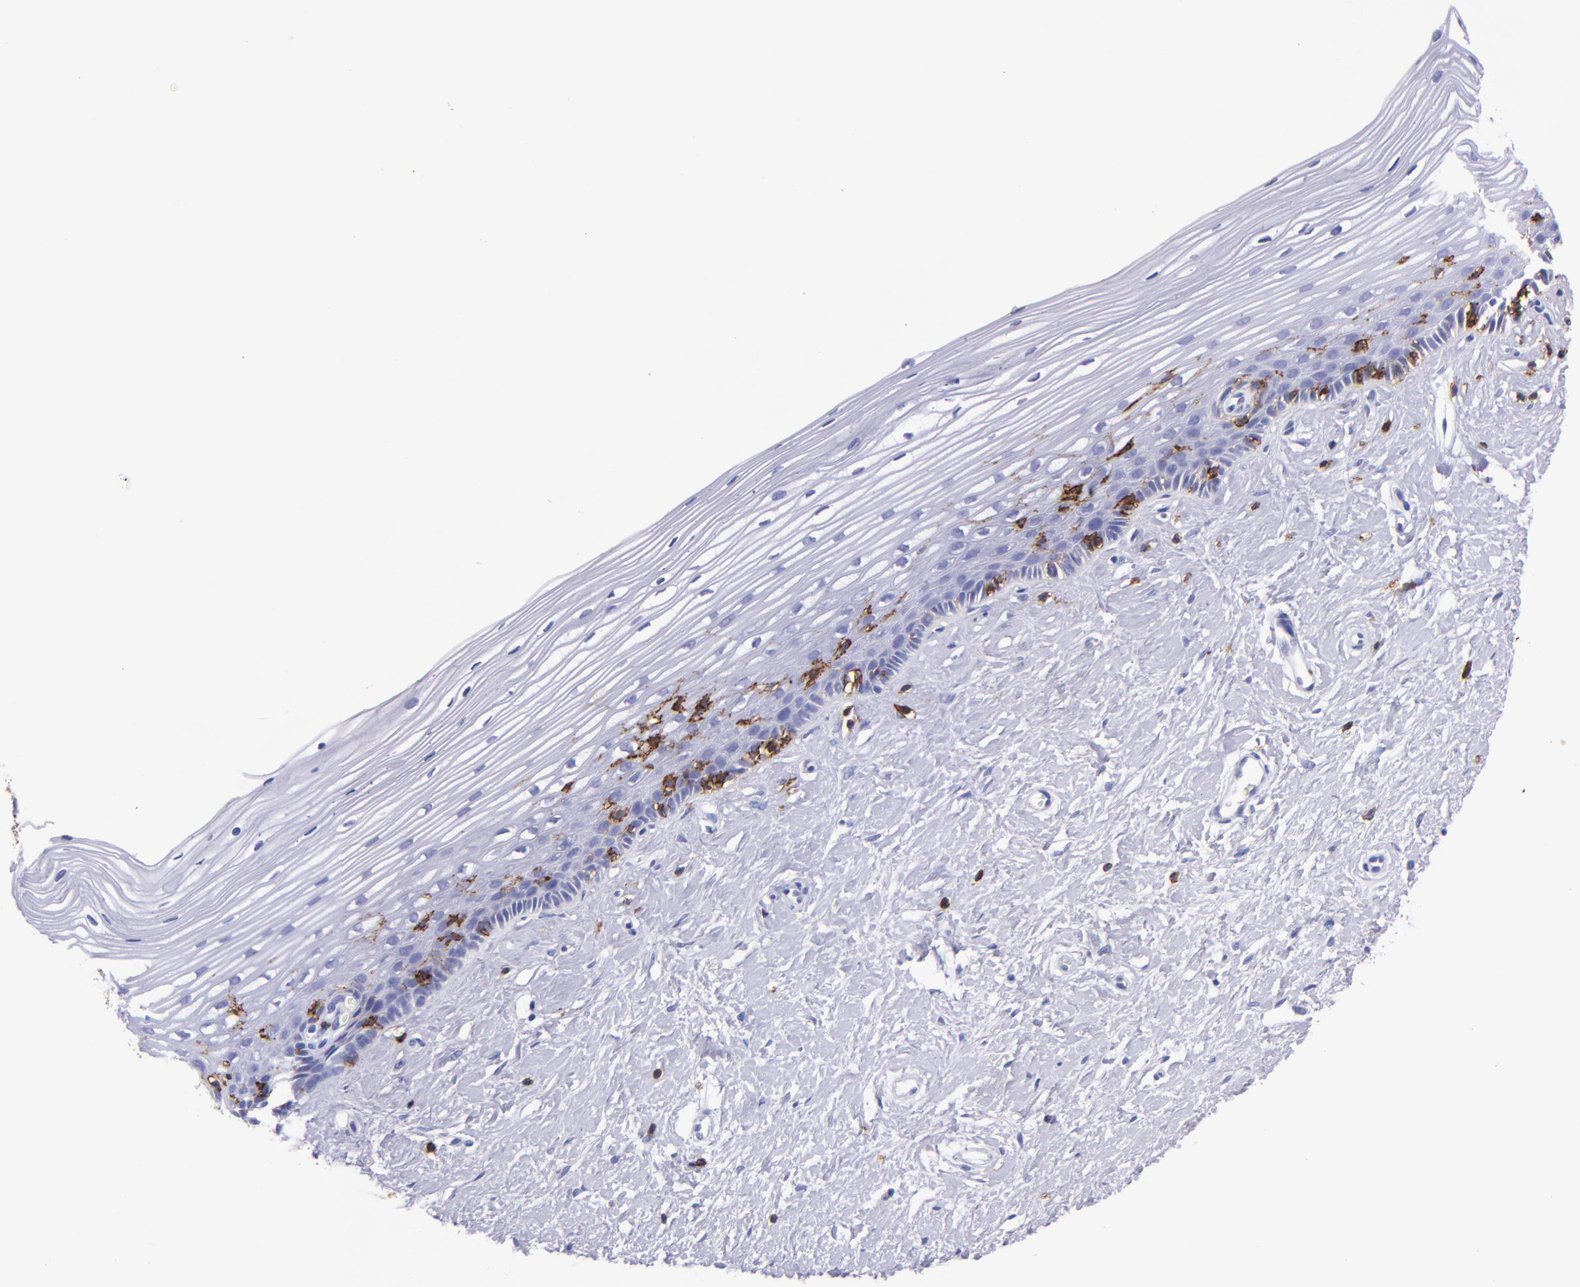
{"staining": {"intensity": "weak", "quantity": "<25%", "location": "cytoplasmic/membranous"}, "tissue": "cervix", "cell_type": "Glandular cells", "image_type": "normal", "snomed": [{"axis": "morphology", "description": "Normal tissue, NOS"}, {"axis": "topography", "description": "Cervix"}], "caption": "Immunohistochemistry (IHC) photomicrograph of unremarkable cervix stained for a protein (brown), which displays no staining in glandular cells.", "gene": "SPN", "patient": {"sex": "female", "age": 40}}